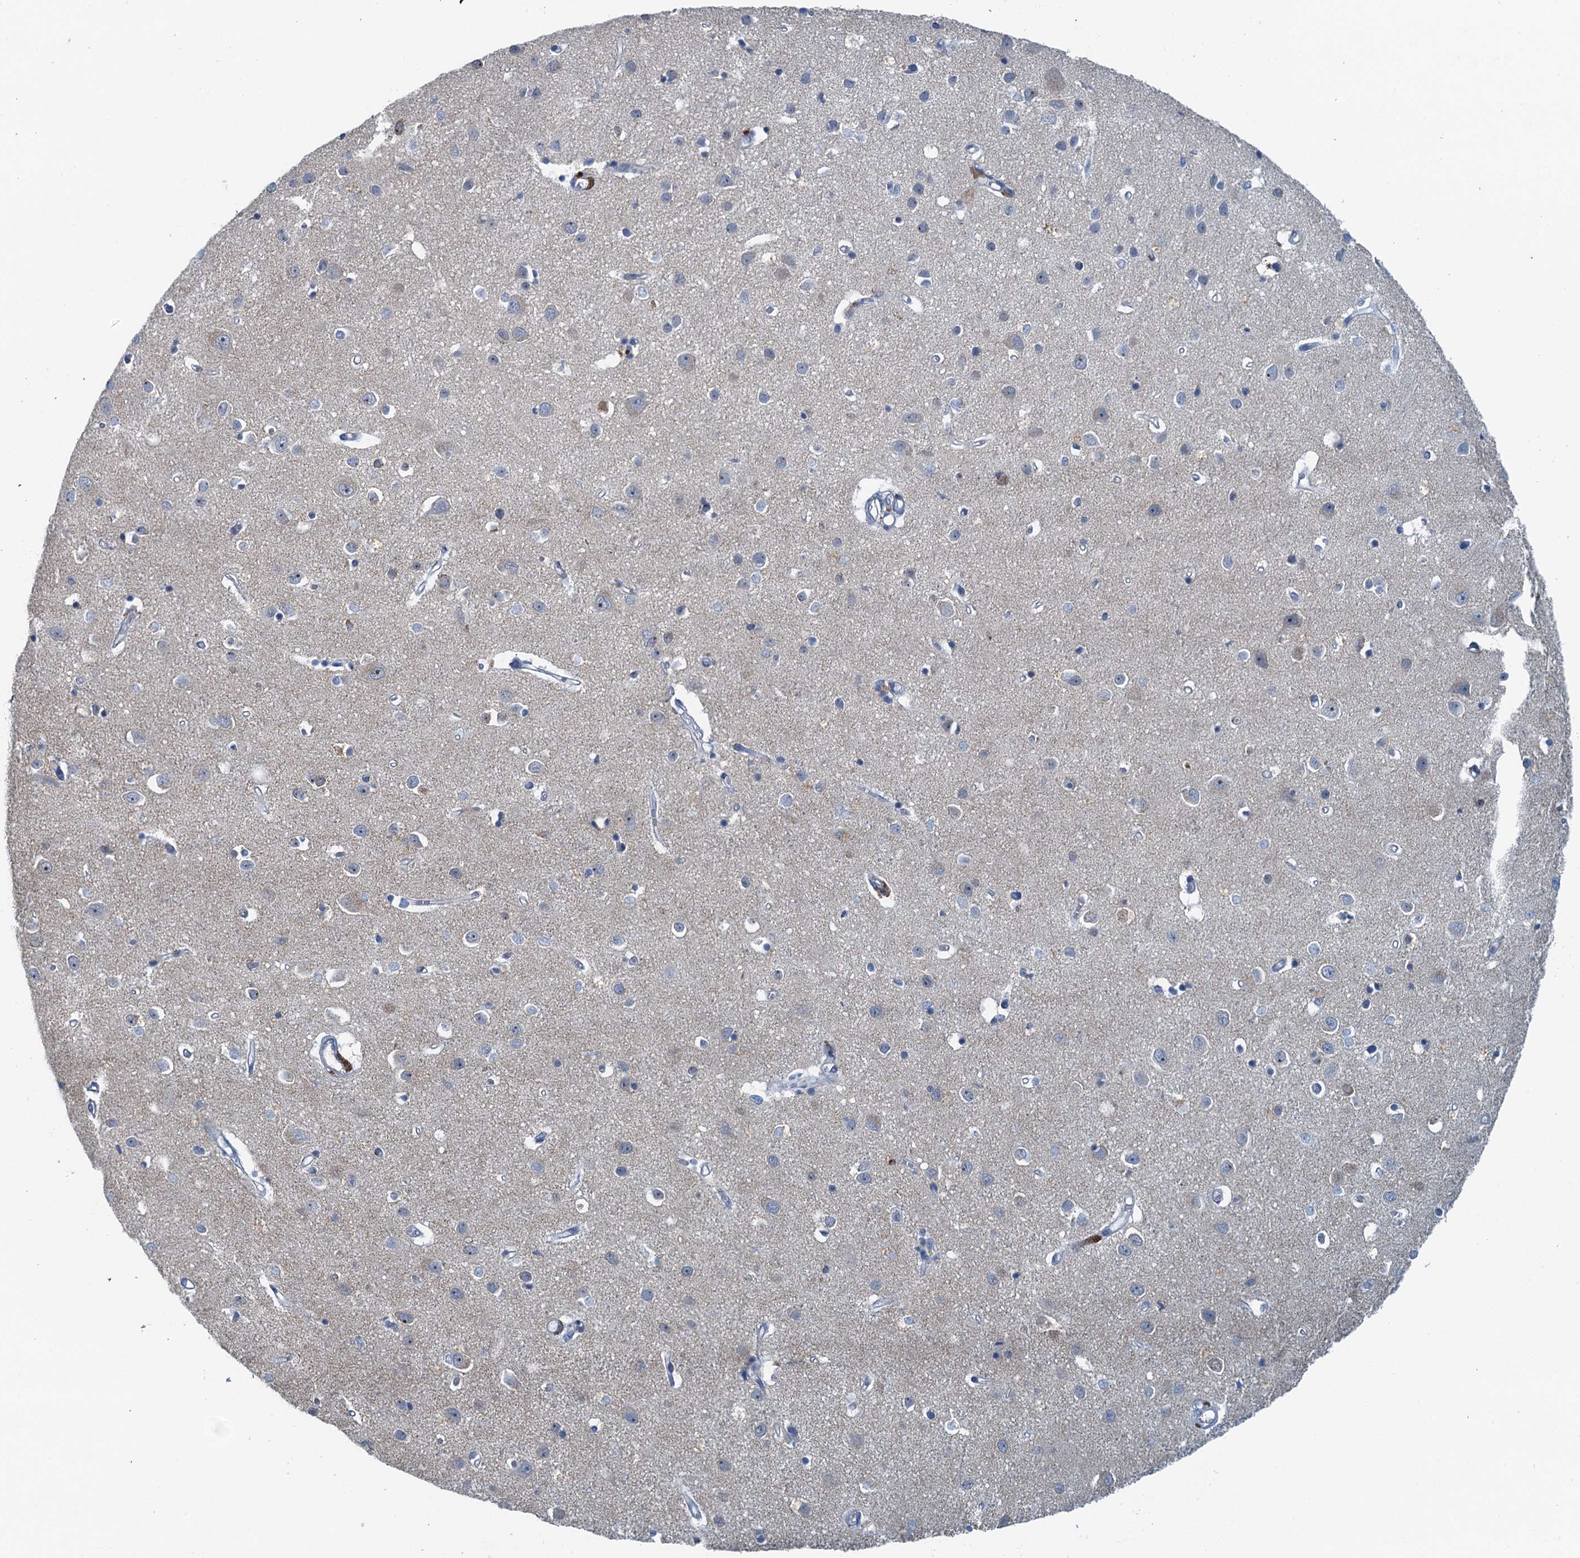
{"staining": {"intensity": "negative", "quantity": "none", "location": "none"}, "tissue": "cerebral cortex", "cell_type": "Endothelial cells", "image_type": "normal", "snomed": [{"axis": "morphology", "description": "Normal tissue, NOS"}, {"axis": "topography", "description": "Cerebral cortex"}], "caption": "Image shows no protein positivity in endothelial cells of normal cerebral cortex. The staining was performed using DAB (3,3'-diaminobenzidine) to visualize the protein expression in brown, while the nuclei were stained in blue with hematoxylin (Magnification: 20x).", "gene": "THAP10", "patient": {"sex": "female", "age": 64}}